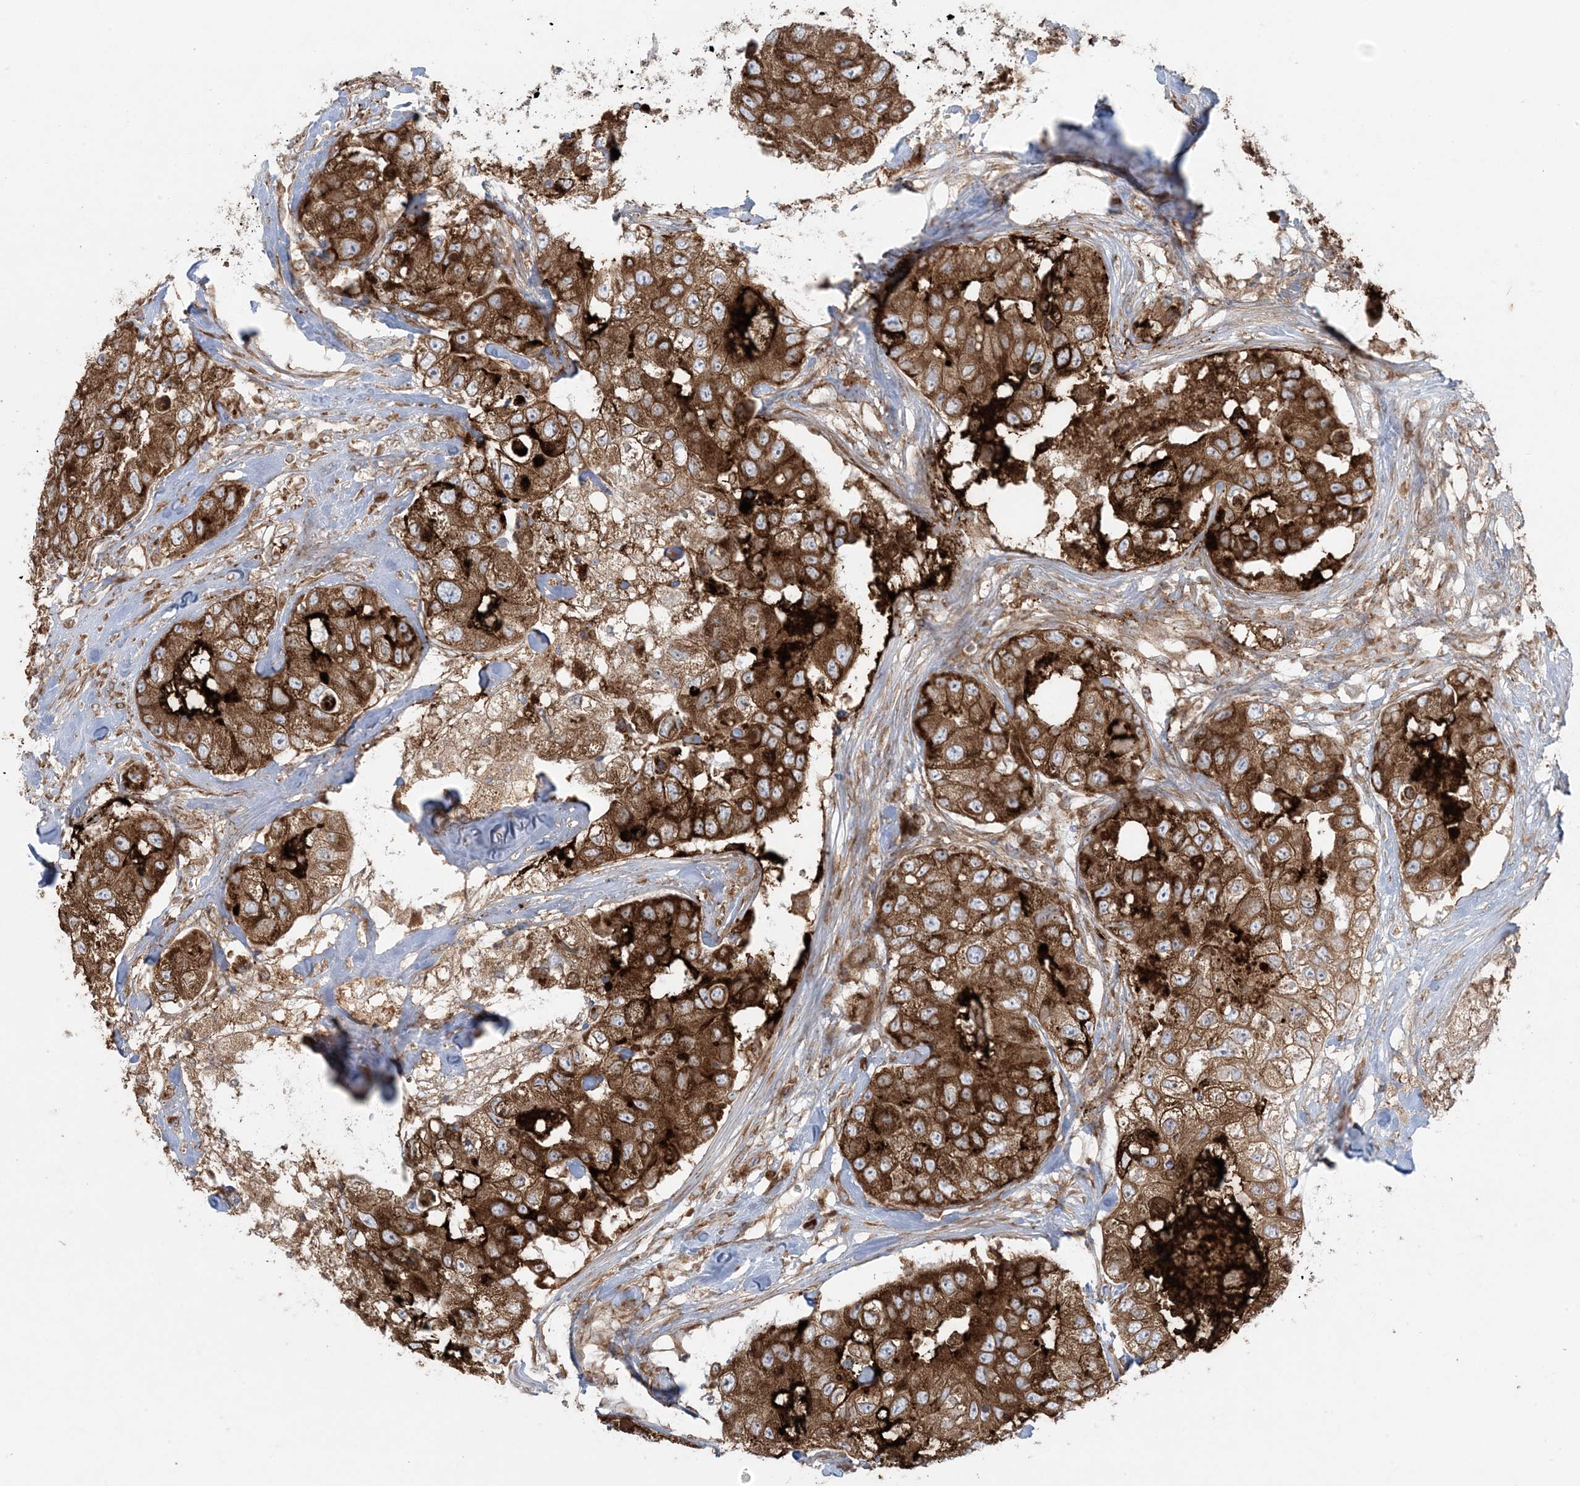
{"staining": {"intensity": "strong", "quantity": ">75%", "location": "cytoplasmic/membranous"}, "tissue": "breast cancer", "cell_type": "Tumor cells", "image_type": "cancer", "snomed": [{"axis": "morphology", "description": "Duct carcinoma"}, {"axis": "topography", "description": "Breast"}], "caption": "Strong cytoplasmic/membranous protein positivity is identified in about >75% of tumor cells in breast cancer (infiltrating ductal carcinoma).", "gene": "UBXN4", "patient": {"sex": "female", "age": 62}}